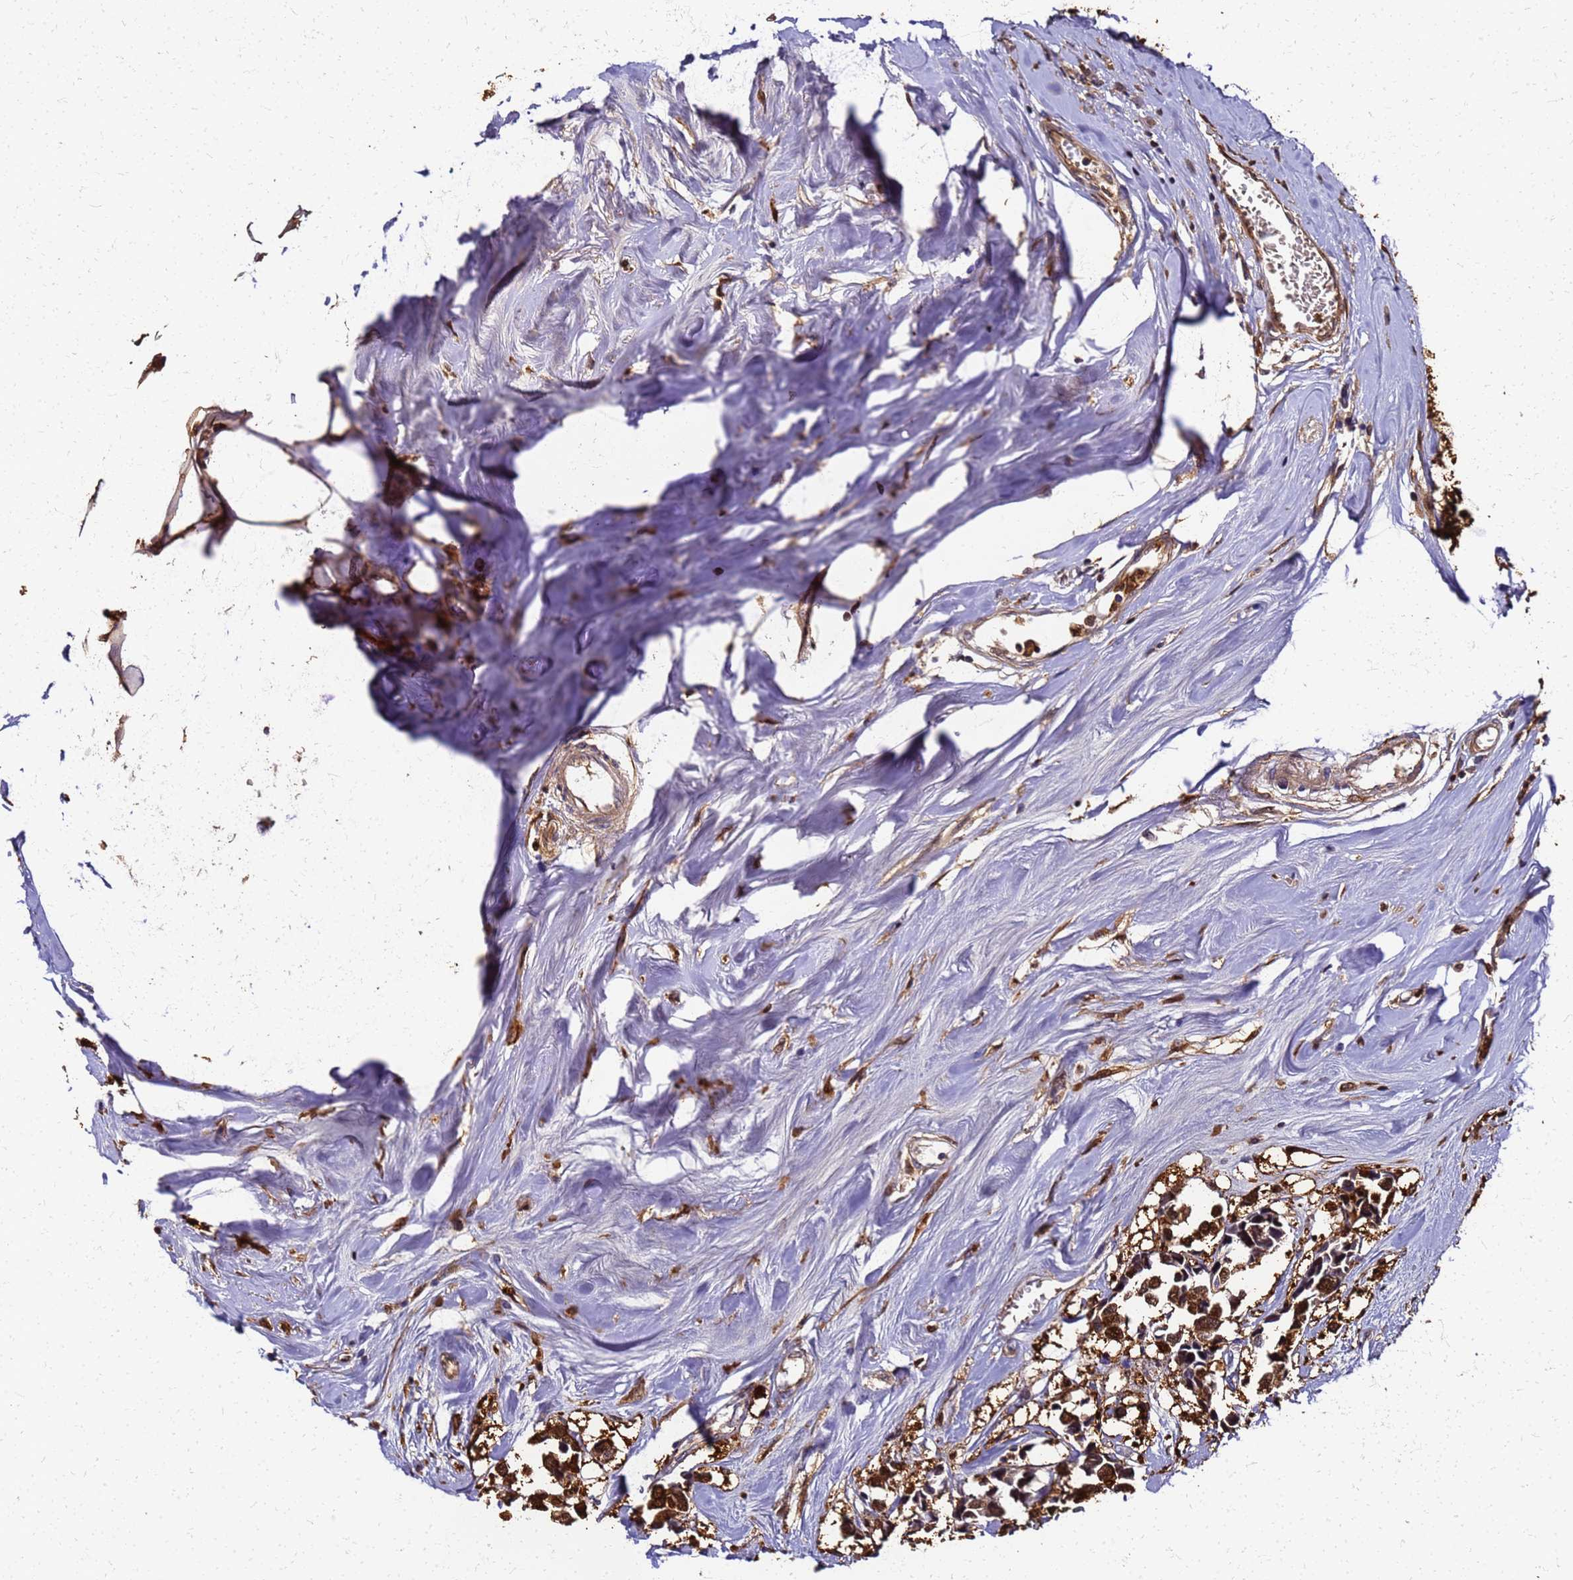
{"staining": {"intensity": "strong", "quantity": ">75%", "location": "cytoplasmic/membranous,nuclear"}, "tissue": "breast cancer", "cell_type": "Tumor cells", "image_type": "cancer", "snomed": [{"axis": "morphology", "description": "Duct carcinoma"}, {"axis": "topography", "description": "Breast"}], "caption": "Tumor cells demonstrate strong cytoplasmic/membranous and nuclear staining in approximately >75% of cells in breast cancer (infiltrating ductal carcinoma).", "gene": "S100A11", "patient": {"sex": "female", "age": 83}}